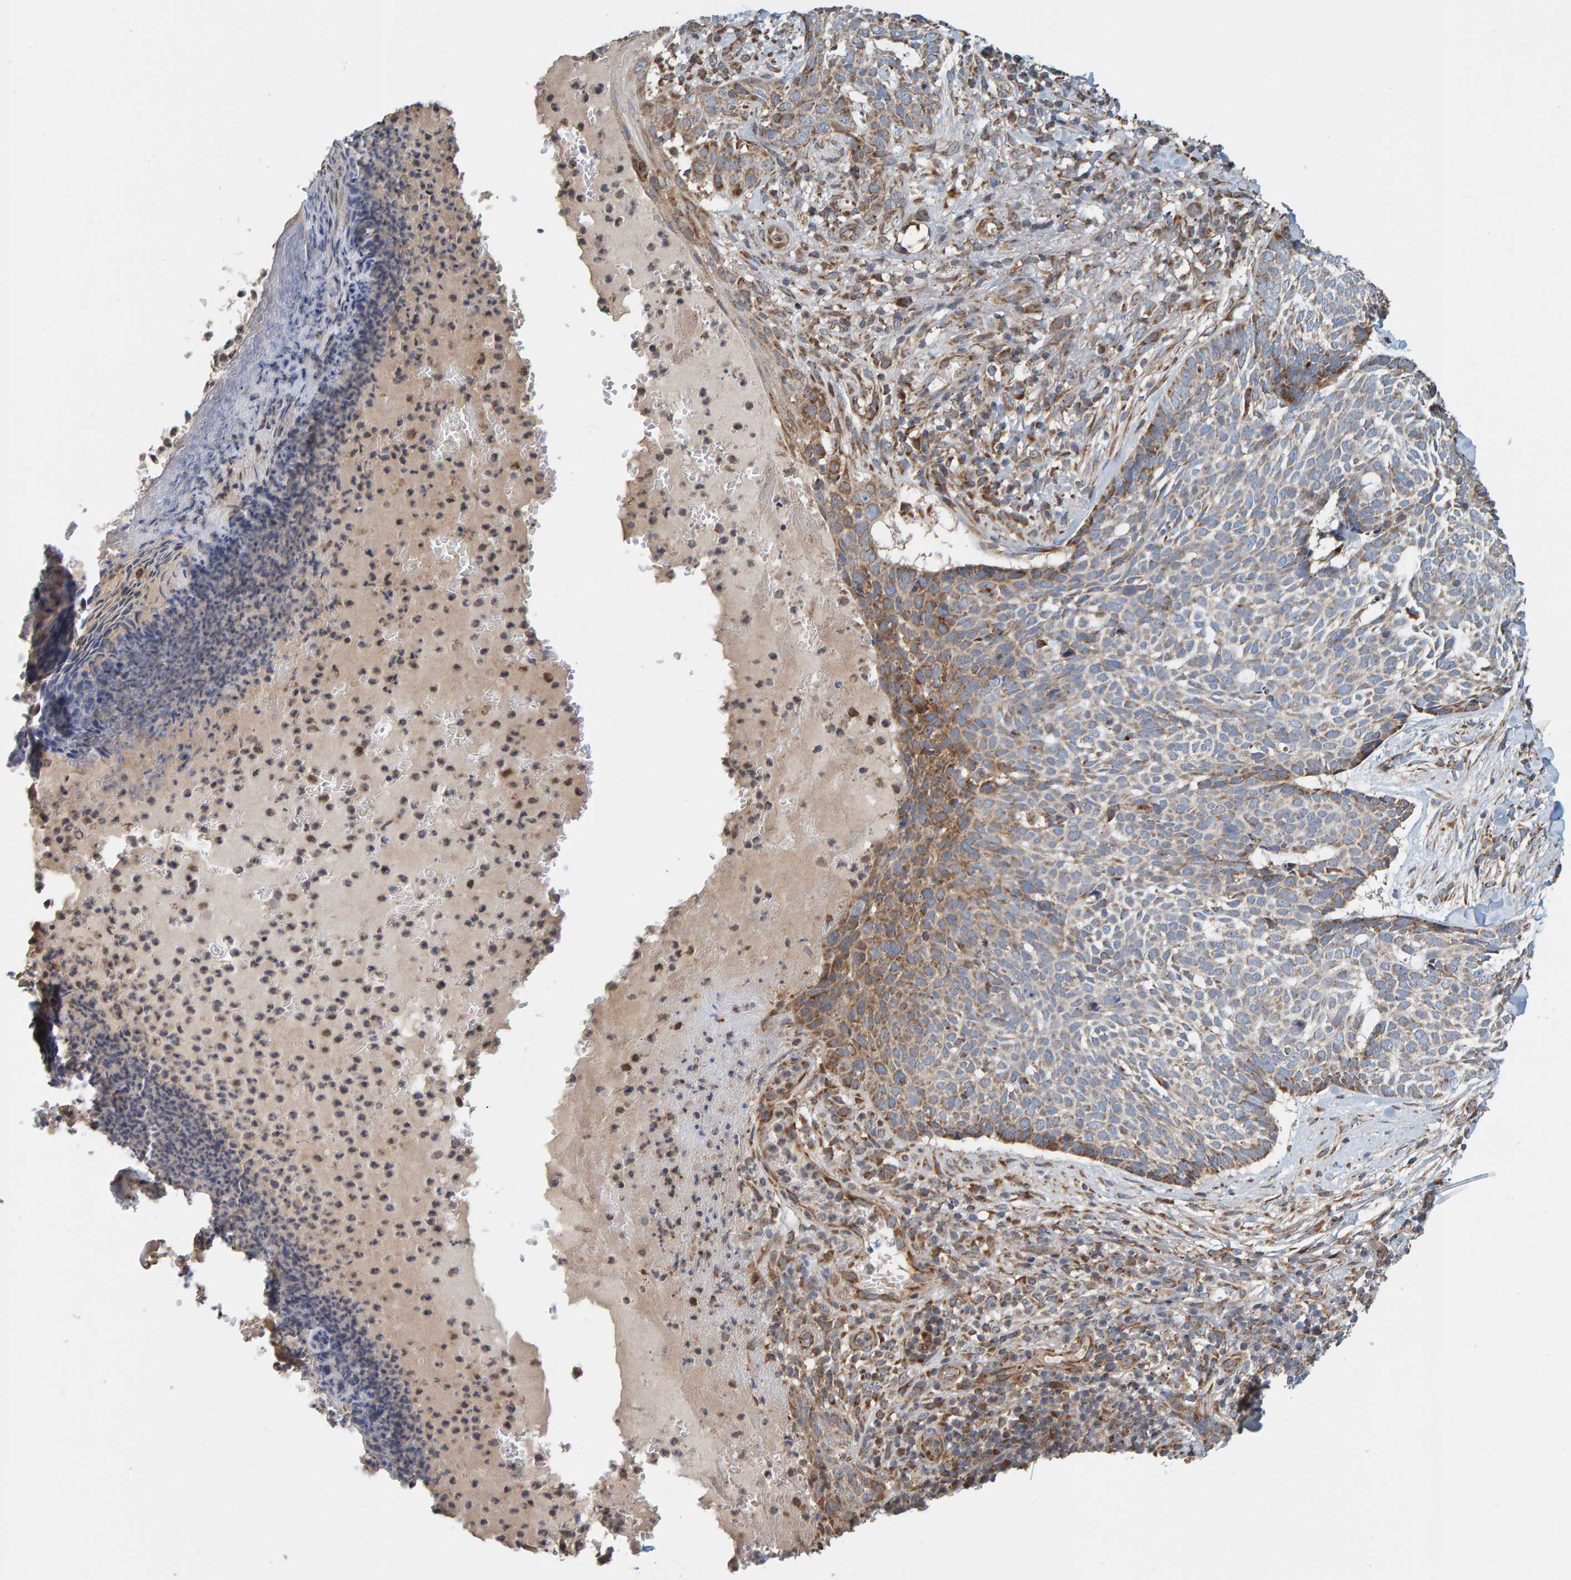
{"staining": {"intensity": "moderate", "quantity": "<25%", "location": "cytoplasmic/membranous"}, "tissue": "skin cancer", "cell_type": "Tumor cells", "image_type": "cancer", "snomed": [{"axis": "morphology", "description": "Normal tissue, NOS"}, {"axis": "morphology", "description": "Basal cell carcinoma"}, {"axis": "topography", "description": "Skin"}], "caption": "DAB (3,3'-diaminobenzidine) immunohistochemical staining of human skin cancer shows moderate cytoplasmic/membranous protein positivity in about <25% of tumor cells.", "gene": "MRPL45", "patient": {"sex": "male", "age": 67}}